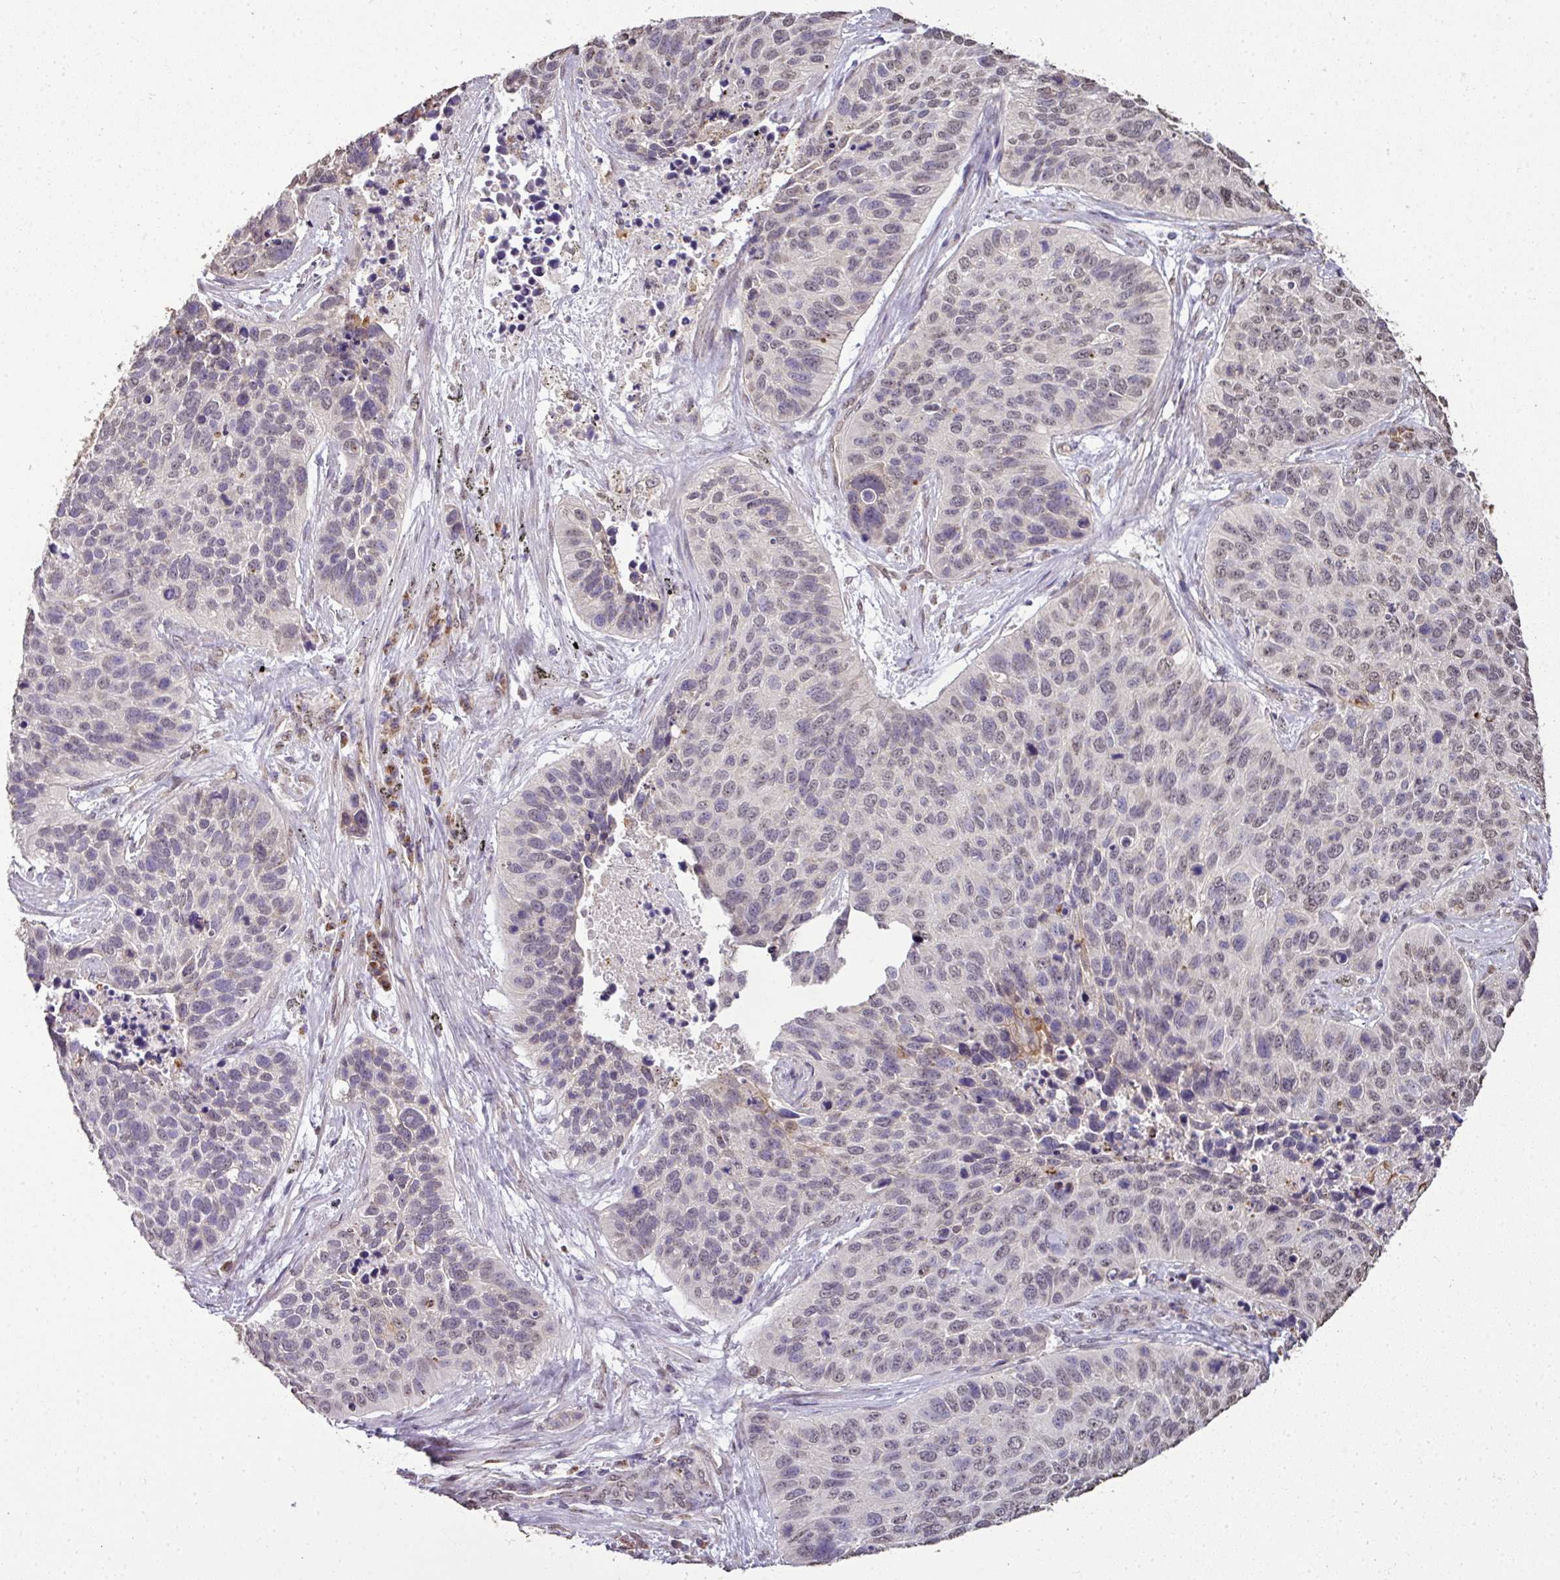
{"staining": {"intensity": "negative", "quantity": "none", "location": "none"}, "tissue": "lung cancer", "cell_type": "Tumor cells", "image_type": "cancer", "snomed": [{"axis": "morphology", "description": "Squamous cell carcinoma, NOS"}, {"axis": "topography", "description": "Lung"}], "caption": "Lung cancer was stained to show a protein in brown. There is no significant expression in tumor cells.", "gene": "JPH2", "patient": {"sex": "male", "age": 62}}